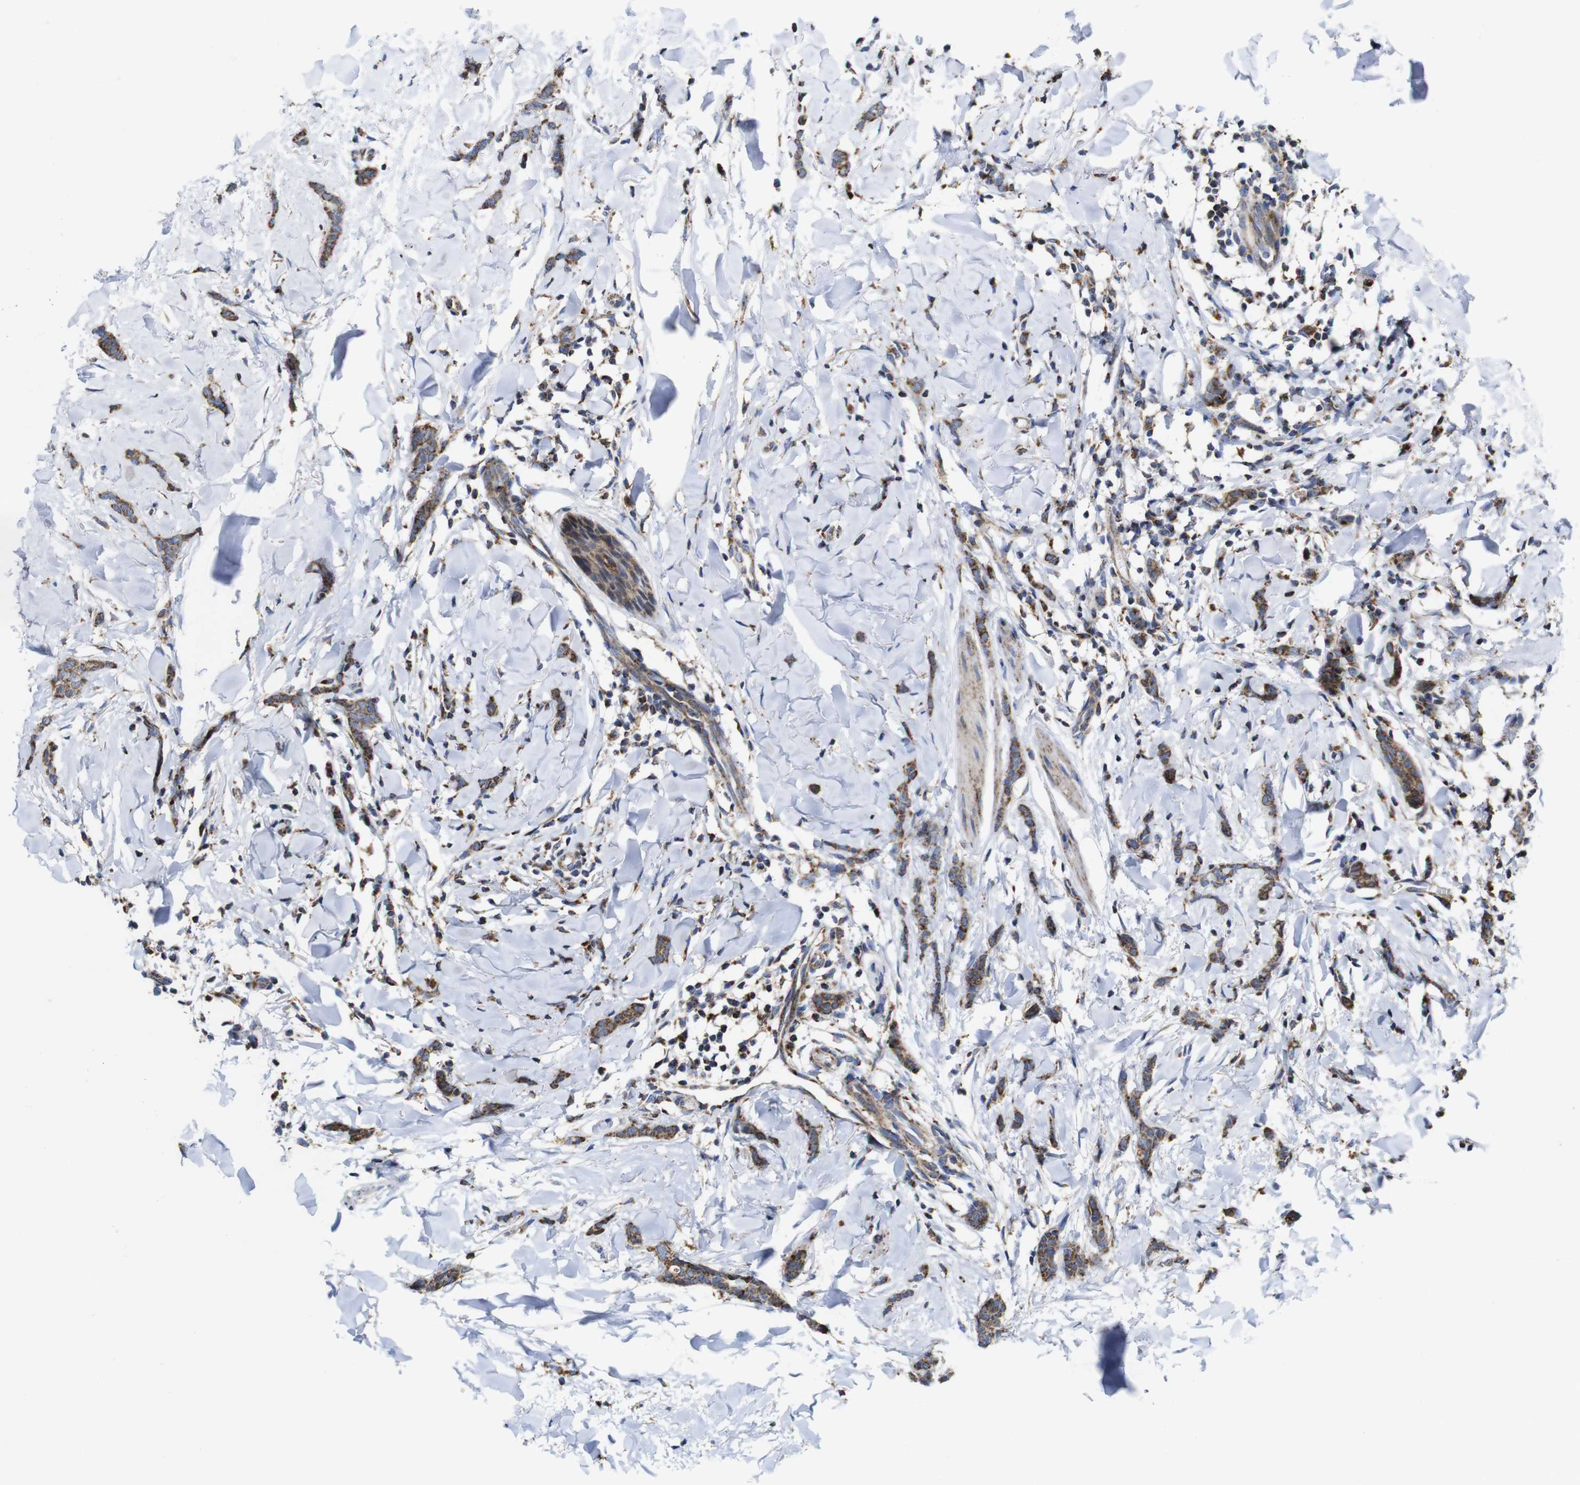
{"staining": {"intensity": "moderate", "quantity": ">75%", "location": "cytoplasmic/membranous"}, "tissue": "breast cancer", "cell_type": "Tumor cells", "image_type": "cancer", "snomed": [{"axis": "morphology", "description": "Lobular carcinoma"}, {"axis": "topography", "description": "Skin"}, {"axis": "topography", "description": "Breast"}], "caption": "An immunohistochemistry (IHC) histopathology image of neoplastic tissue is shown. Protein staining in brown labels moderate cytoplasmic/membranous positivity in breast cancer within tumor cells.", "gene": "TMEM192", "patient": {"sex": "female", "age": 46}}